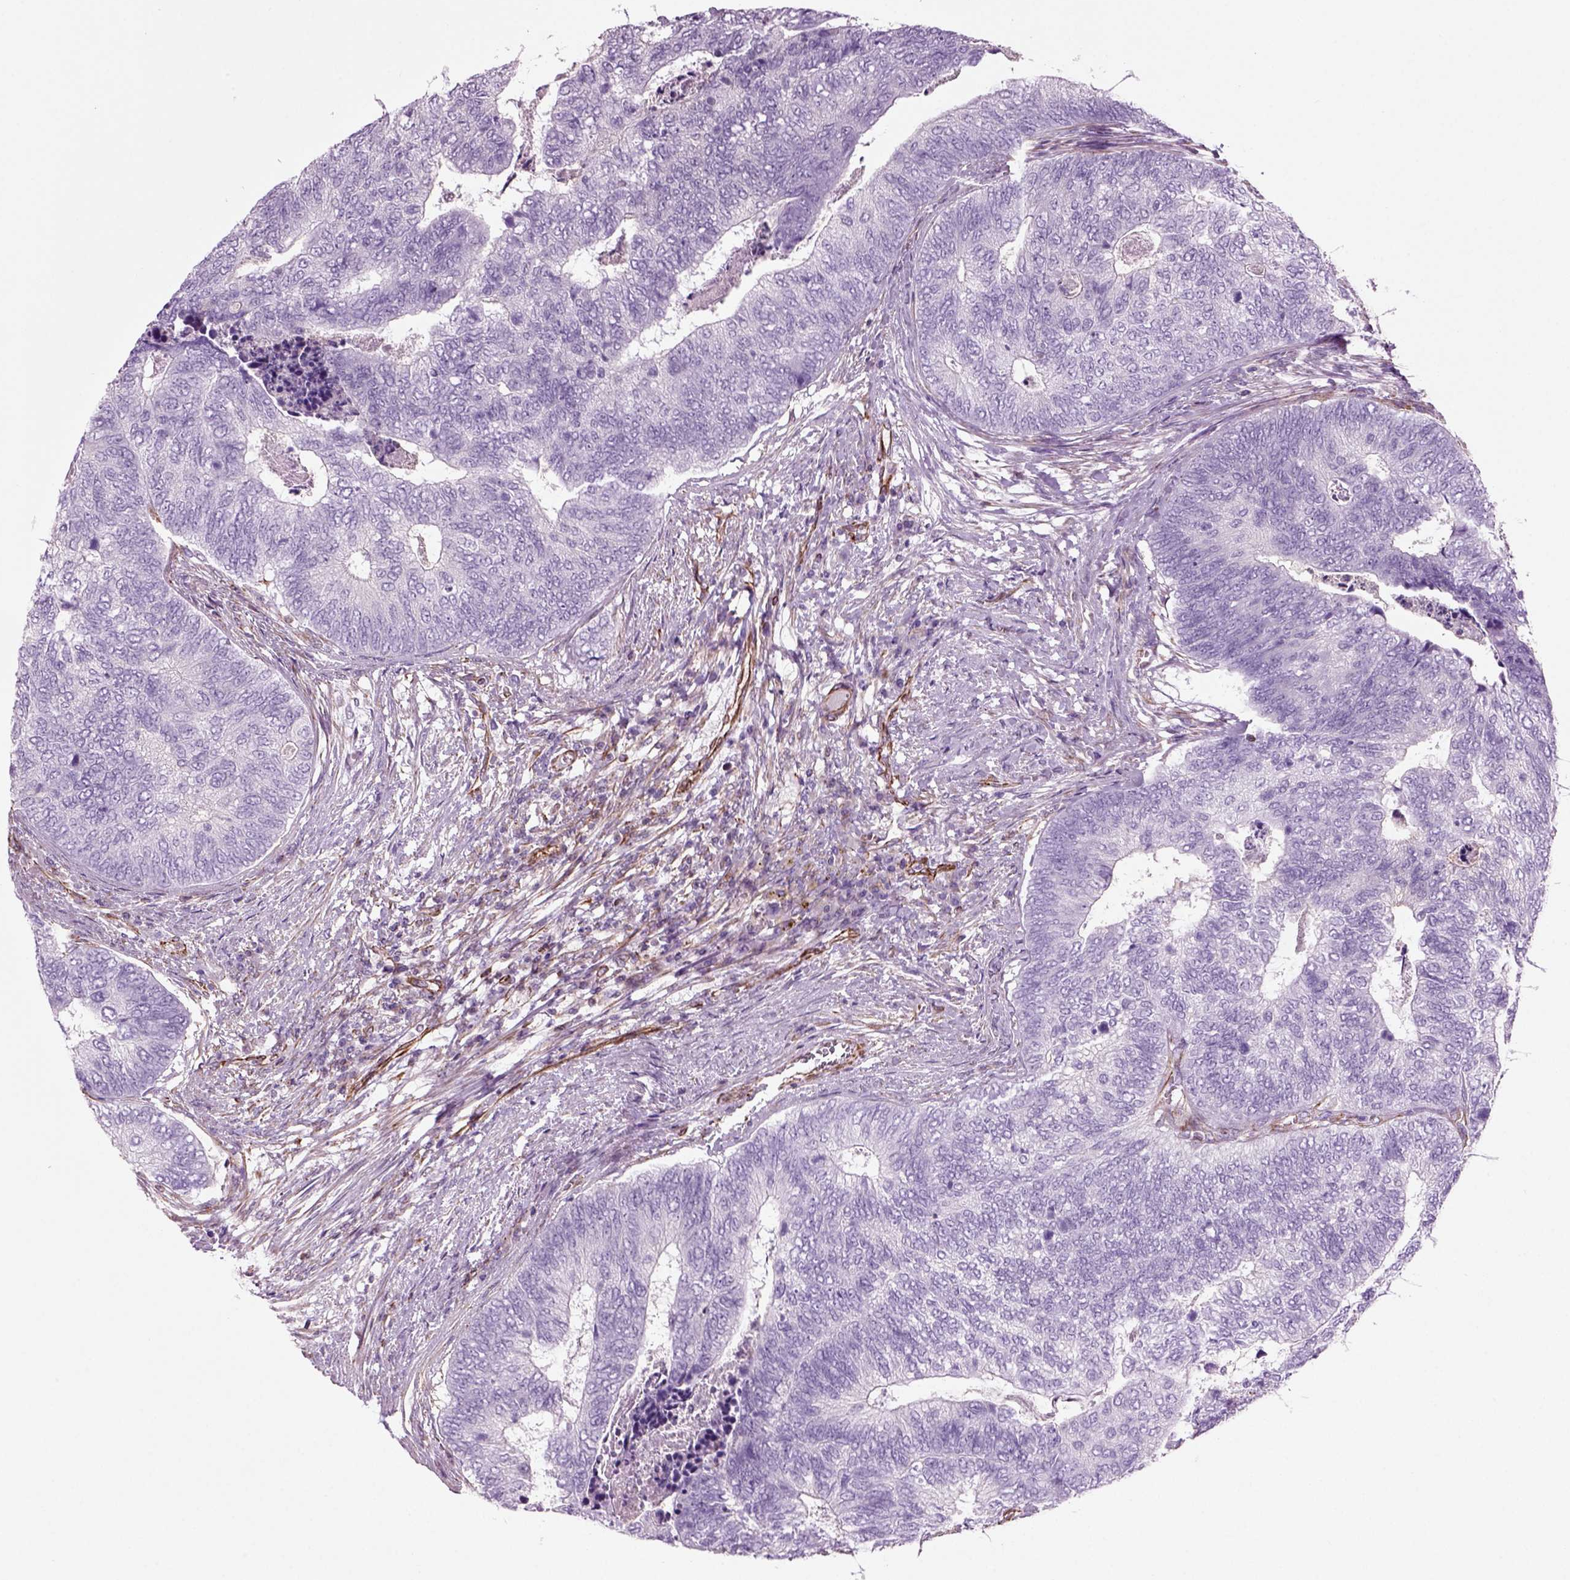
{"staining": {"intensity": "negative", "quantity": "none", "location": "none"}, "tissue": "colorectal cancer", "cell_type": "Tumor cells", "image_type": "cancer", "snomed": [{"axis": "morphology", "description": "Adenocarcinoma, NOS"}, {"axis": "topography", "description": "Colon"}], "caption": "The histopathology image shows no significant staining in tumor cells of colorectal cancer (adenocarcinoma).", "gene": "ACER3", "patient": {"sex": "female", "age": 67}}